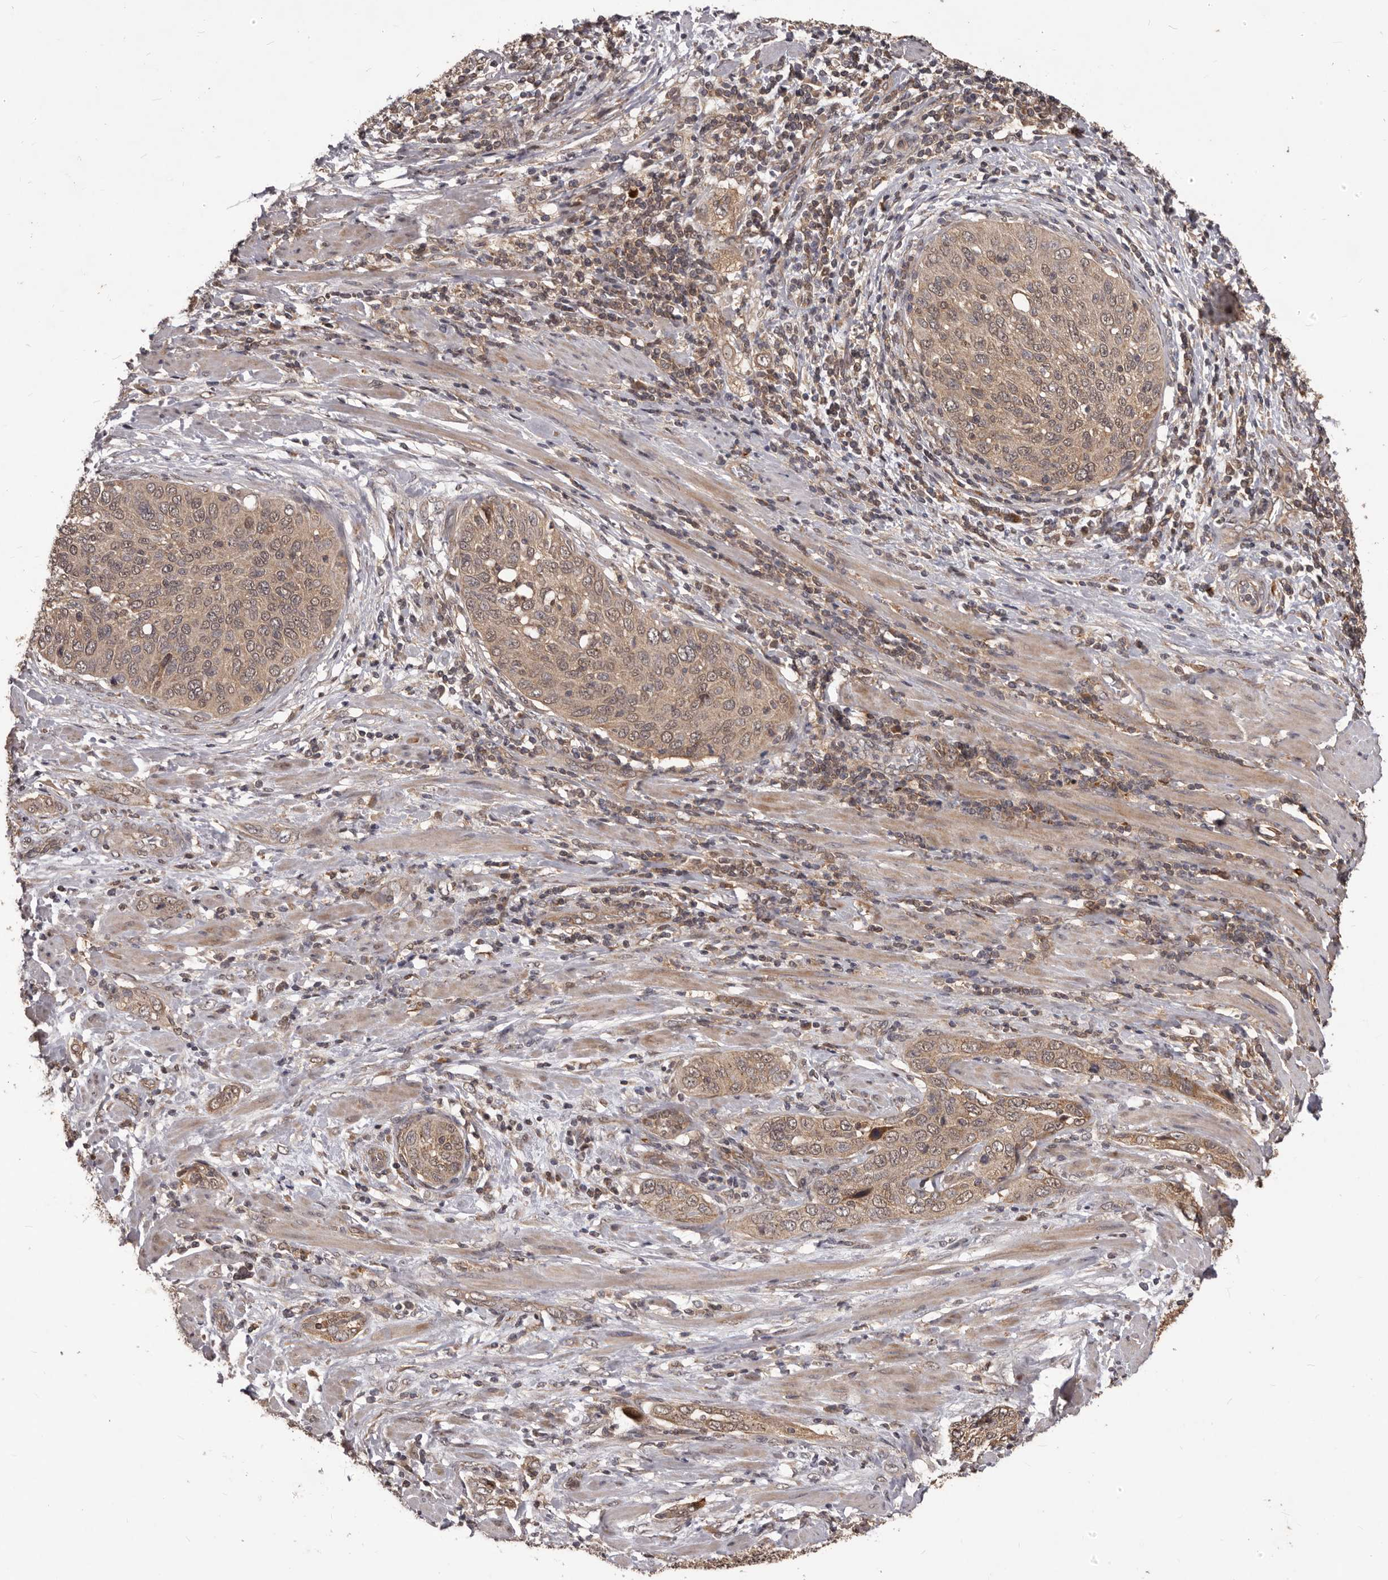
{"staining": {"intensity": "weak", "quantity": ">75%", "location": "cytoplasmic/membranous"}, "tissue": "cervical cancer", "cell_type": "Tumor cells", "image_type": "cancer", "snomed": [{"axis": "morphology", "description": "Squamous cell carcinoma, NOS"}, {"axis": "topography", "description": "Cervix"}], "caption": "IHC of human cervical squamous cell carcinoma demonstrates low levels of weak cytoplasmic/membranous positivity in about >75% of tumor cells.", "gene": "MTO1", "patient": {"sex": "female", "age": 60}}